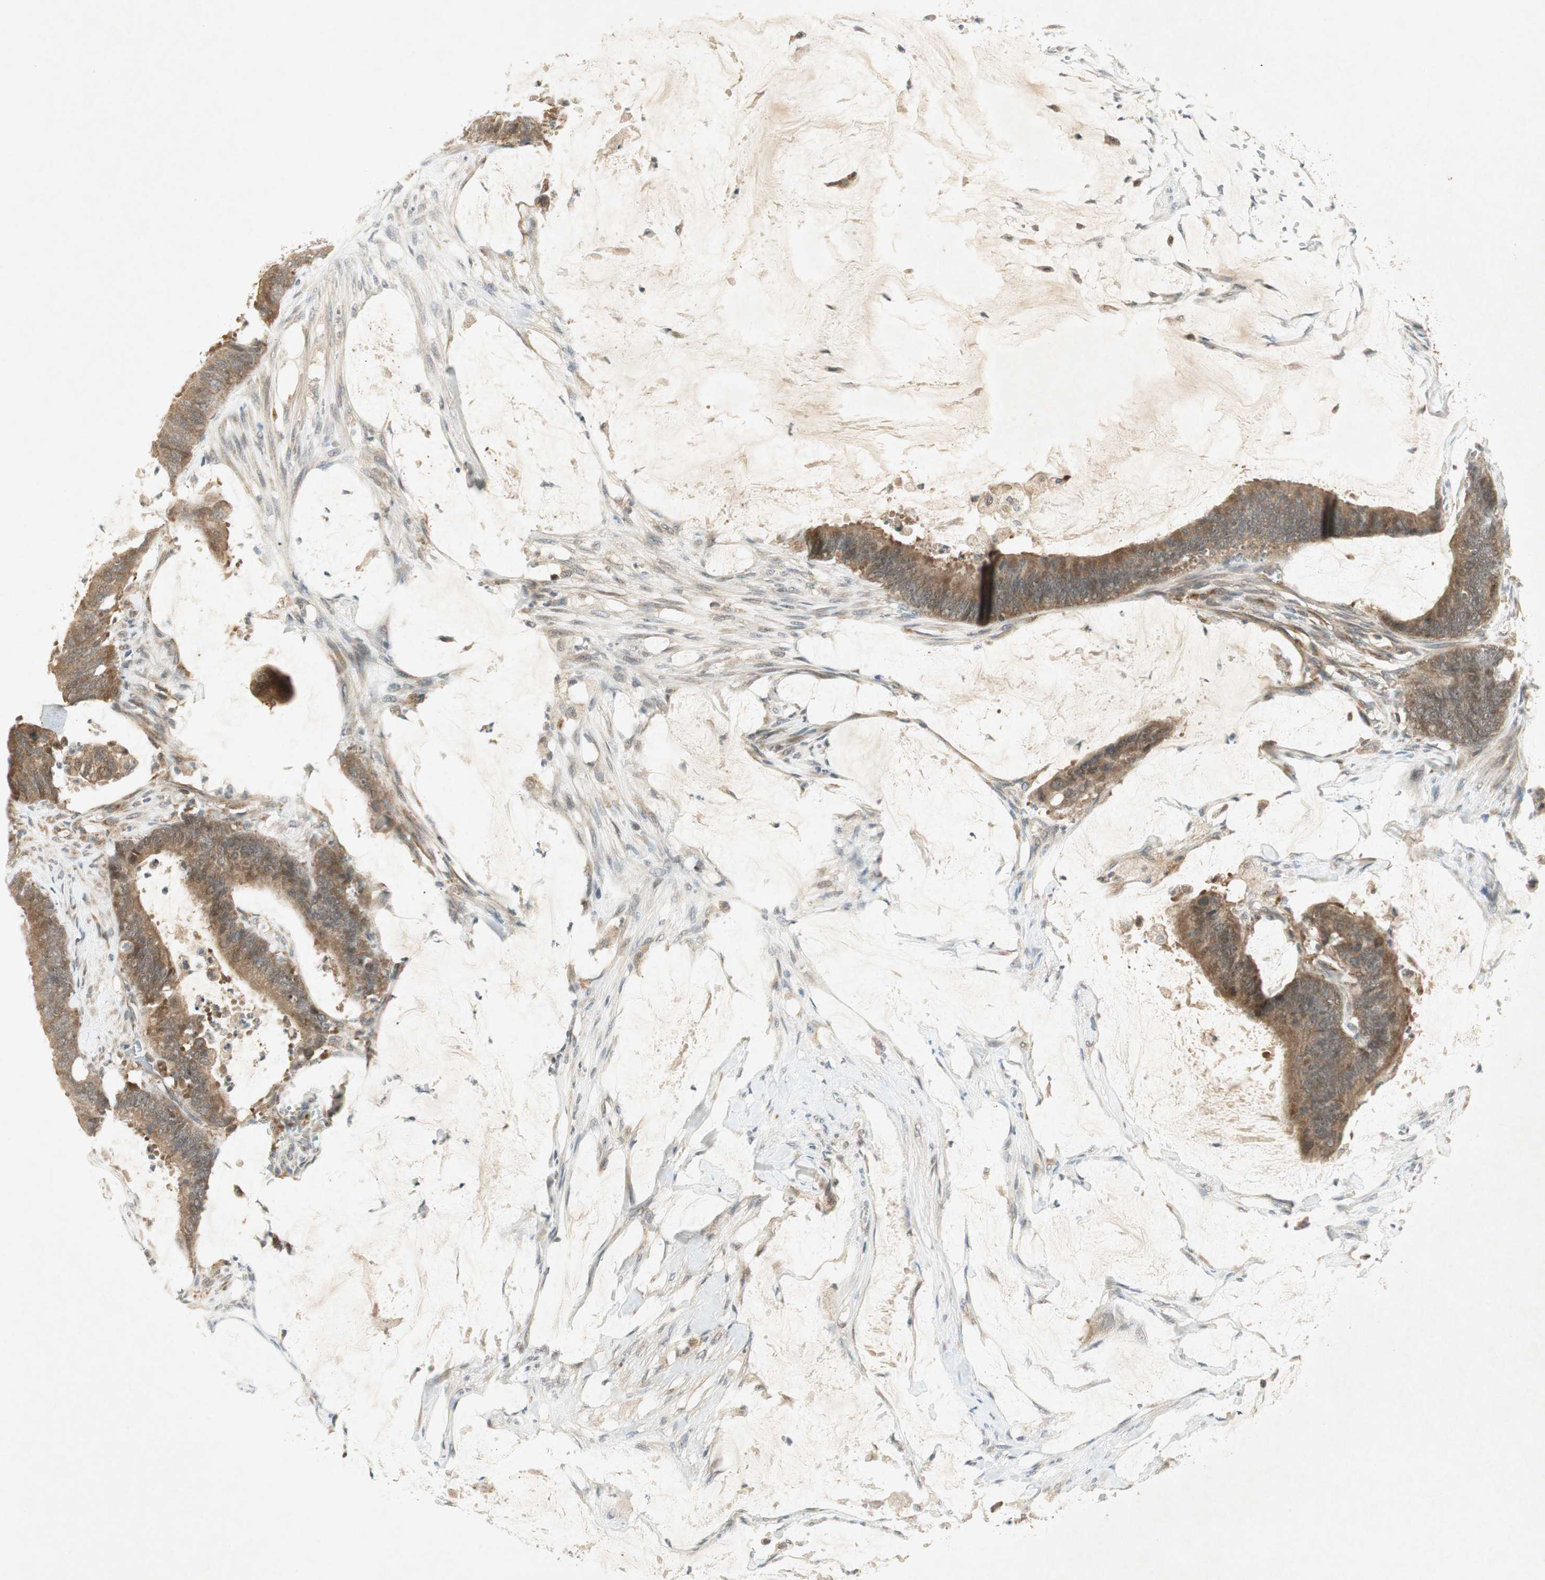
{"staining": {"intensity": "strong", "quantity": ">75%", "location": "cytoplasmic/membranous"}, "tissue": "colorectal cancer", "cell_type": "Tumor cells", "image_type": "cancer", "snomed": [{"axis": "morphology", "description": "Adenocarcinoma, NOS"}, {"axis": "topography", "description": "Rectum"}], "caption": "Immunohistochemistry (IHC) histopathology image of human colorectal adenocarcinoma stained for a protein (brown), which displays high levels of strong cytoplasmic/membranous expression in about >75% of tumor cells.", "gene": "USP2", "patient": {"sex": "female", "age": 66}}